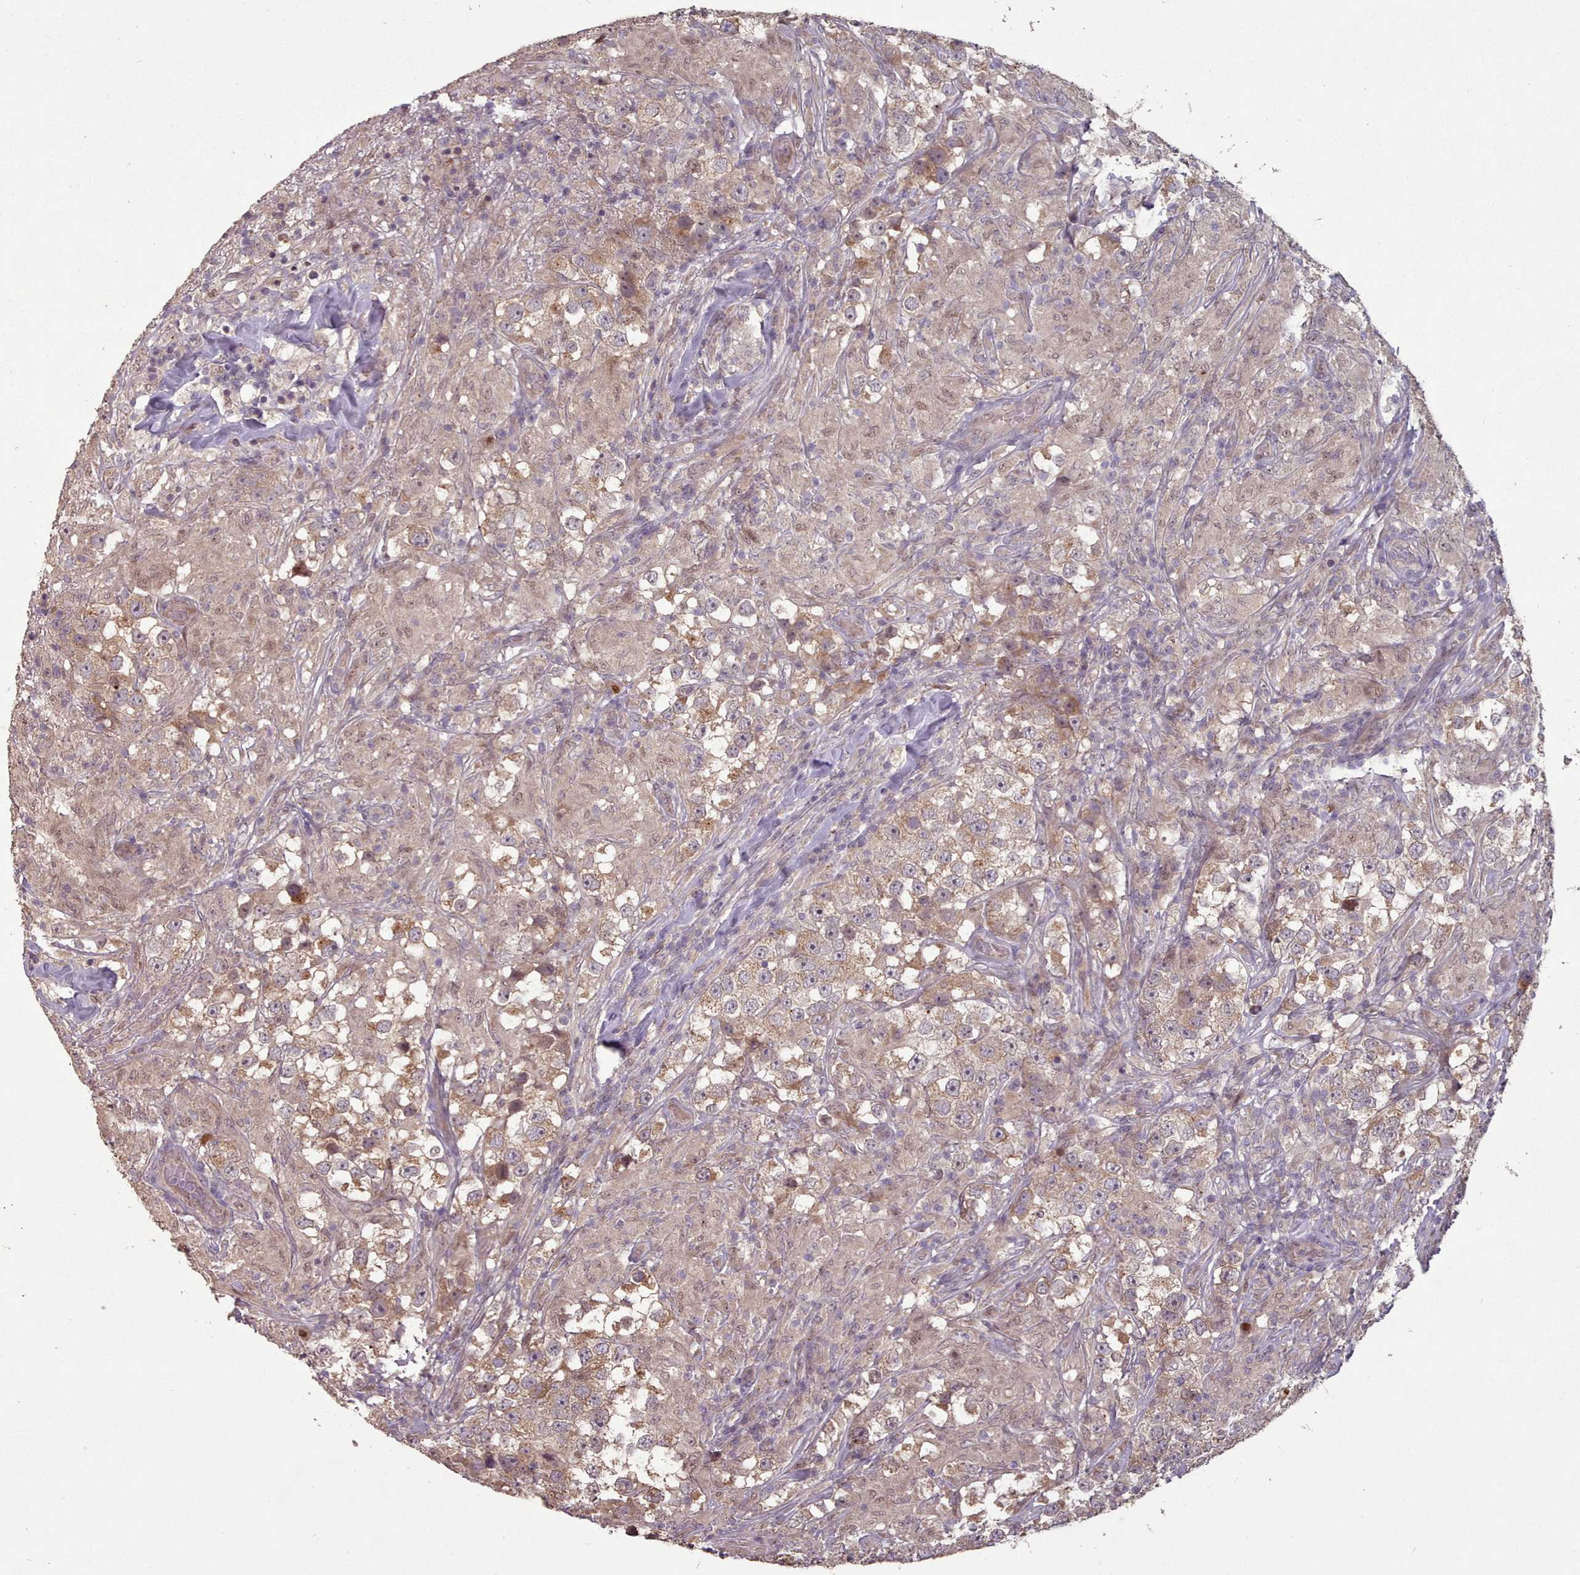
{"staining": {"intensity": "moderate", "quantity": ">75%", "location": "cytoplasmic/membranous"}, "tissue": "testis cancer", "cell_type": "Tumor cells", "image_type": "cancer", "snomed": [{"axis": "morphology", "description": "Seminoma, NOS"}, {"axis": "topography", "description": "Testis"}], "caption": "Immunohistochemistry (IHC) of human testis cancer (seminoma) demonstrates medium levels of moderate cytoplasmic/membranous expression in about >75% of tumor cells.", "gene": "ERCC6L", "patient": {"sex": "male", "age": 46}}